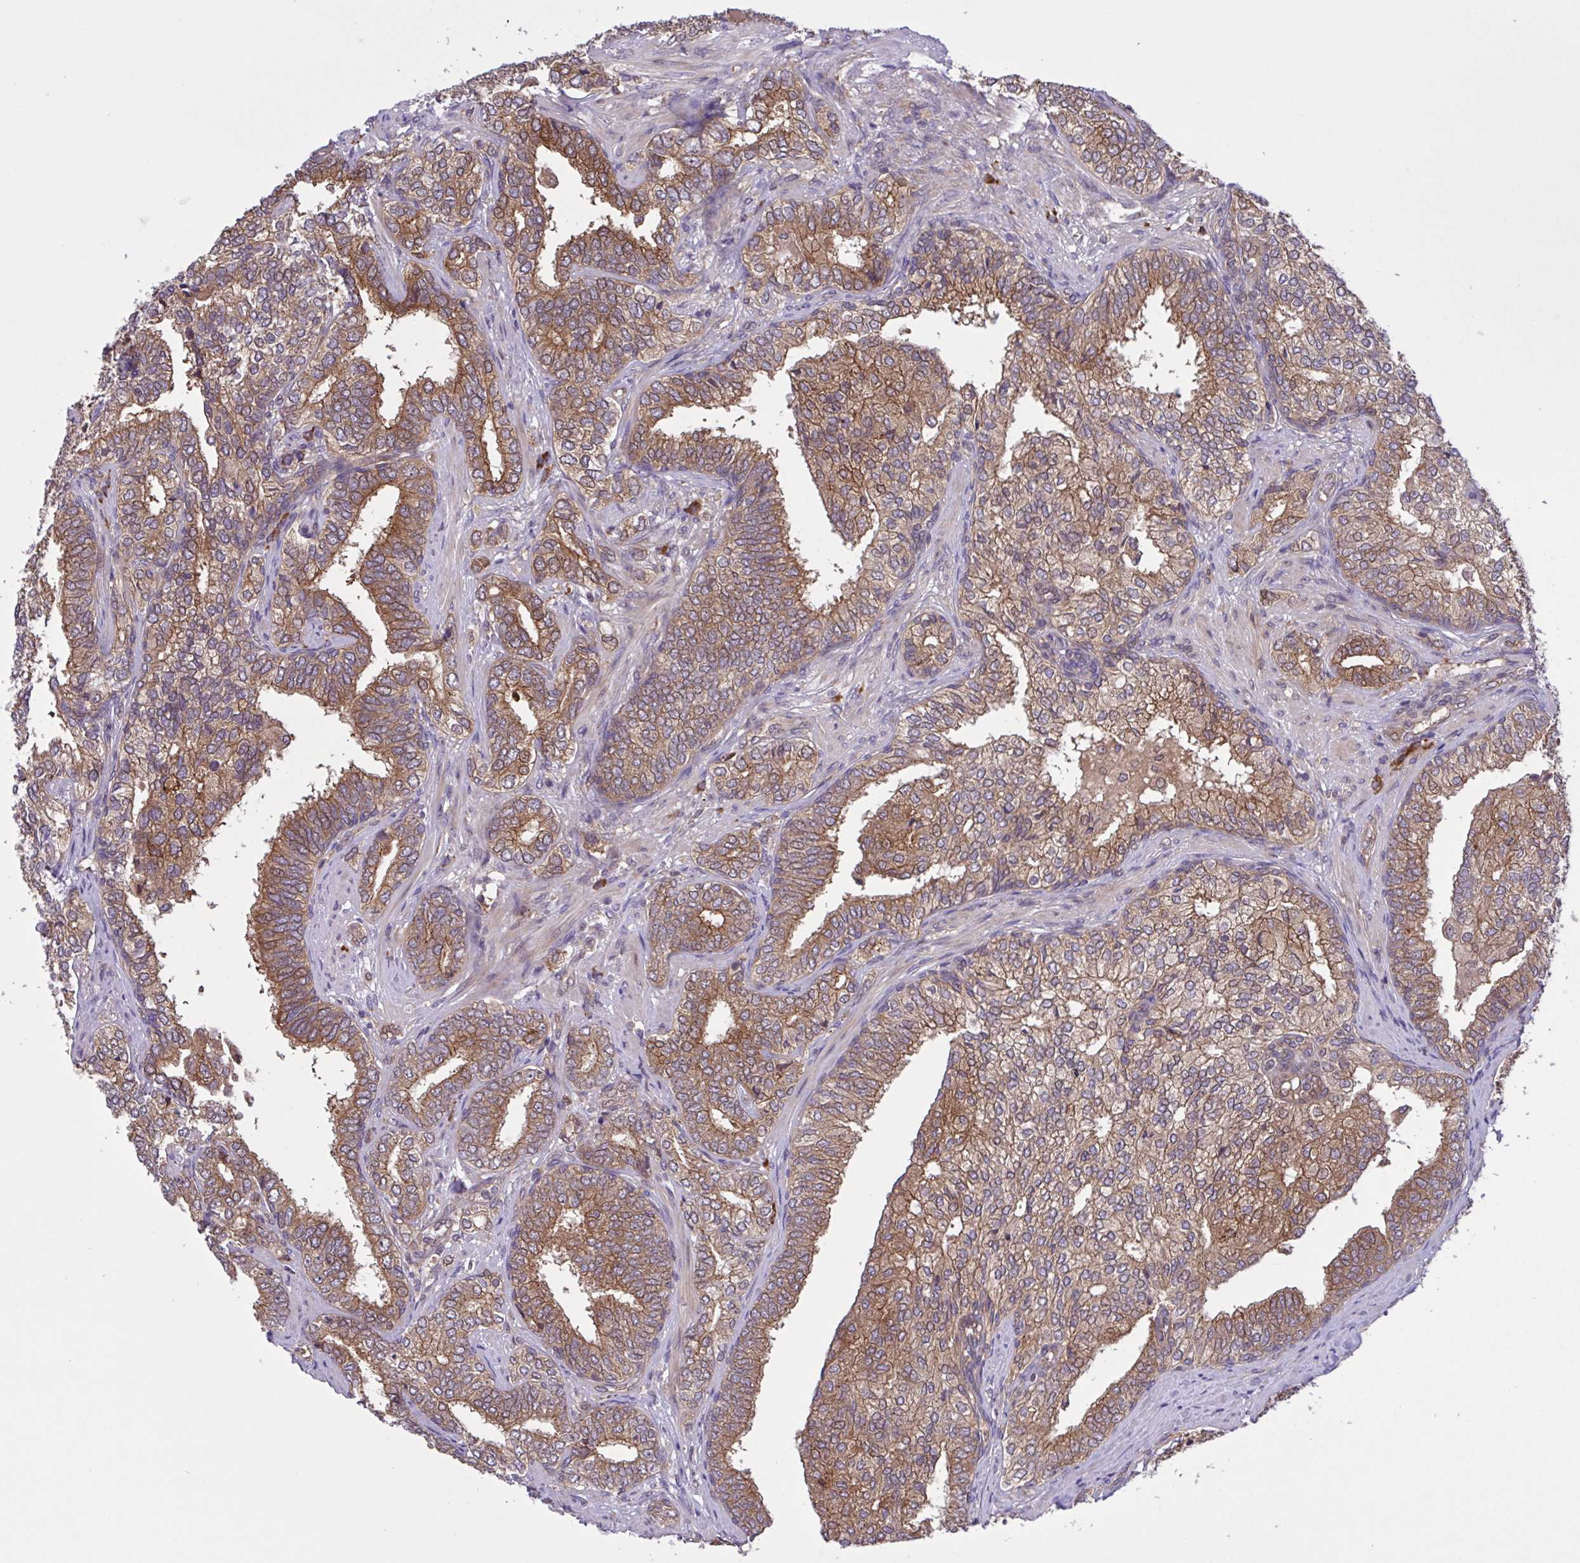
{"staining": {"intensity": "moderate", "quantity": ">75%", "location": "cytoplasmic/membranous"}, "tissue": "prostate cancer", "cell_type": "Tumor cells", "image_type": "cancer", "snomed": [{"axis": "morphology", "description": "Adenocarcinoma, High grade"}, {"axis": "topography", "description": "Prostate"}], "caption": "The immunohistochemical stain highlights moderate cytoplasmic/membranous expression in tumor cells of prostate cancer (high-grade adenocarcinoma) tissue.", "gene": "INTS10", "patient": {"sex": "male", "age": 72}}